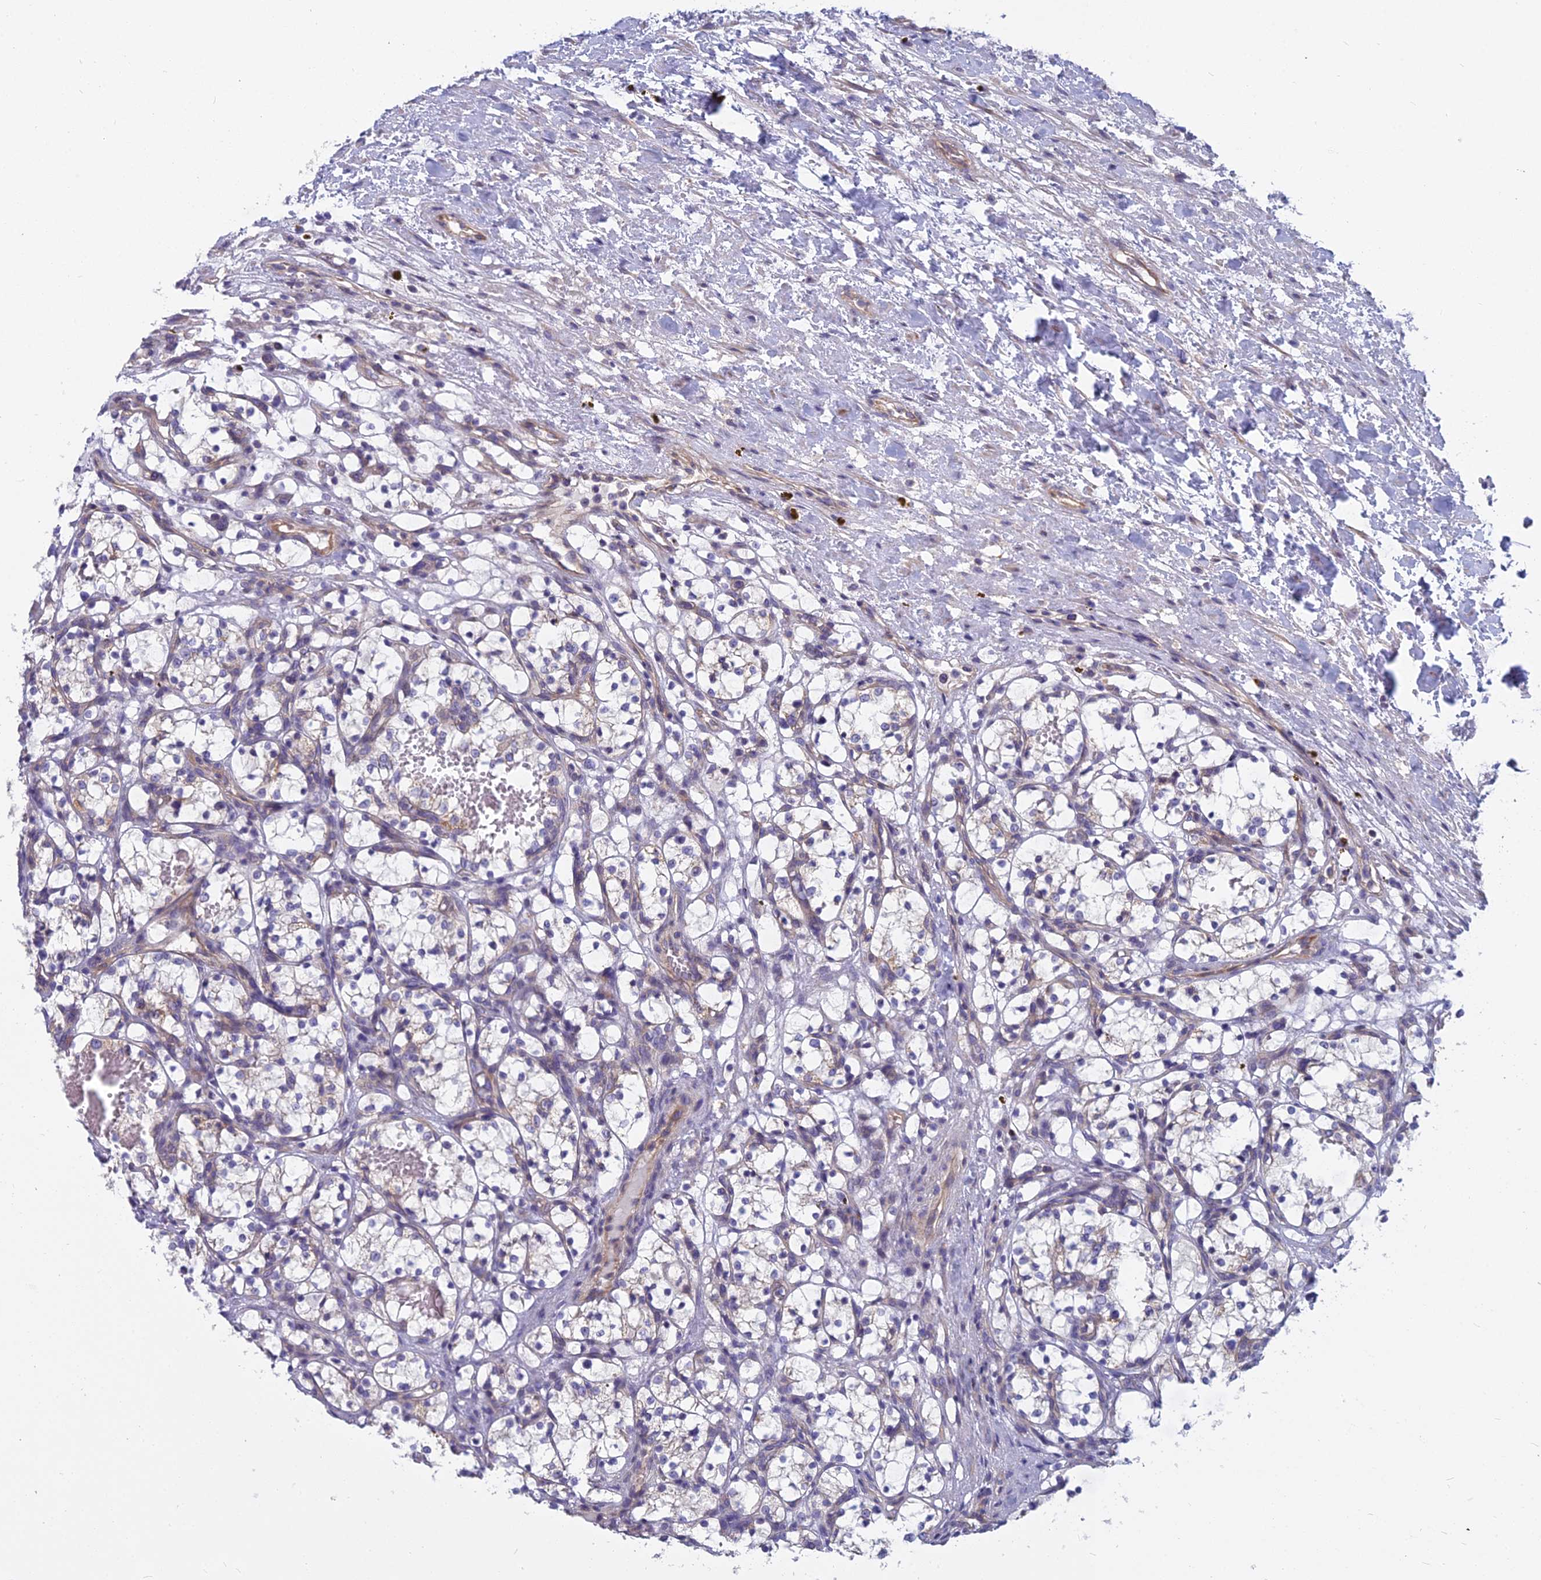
{"staining": {"intensity": "negative", "quantity": "none", "location": "none"}, "tissue": "renal cancer", "cell_type": "Tumor cells", "image_type": "cancer", "snomed": [{"axis": "morphology", "description": "Adenocarcinoma, NOS"}, {"axis": "topography", "description": "Kidney"}], "caption": "High magnification brightfield microscopy of adenocarcinoma (renal) stained with DAB (brown) and counterstained with hematoxylin (blue): tumor cells show no significant staining.", "gene": "COX20", "patient": {"sex": "female", "age": 69}}